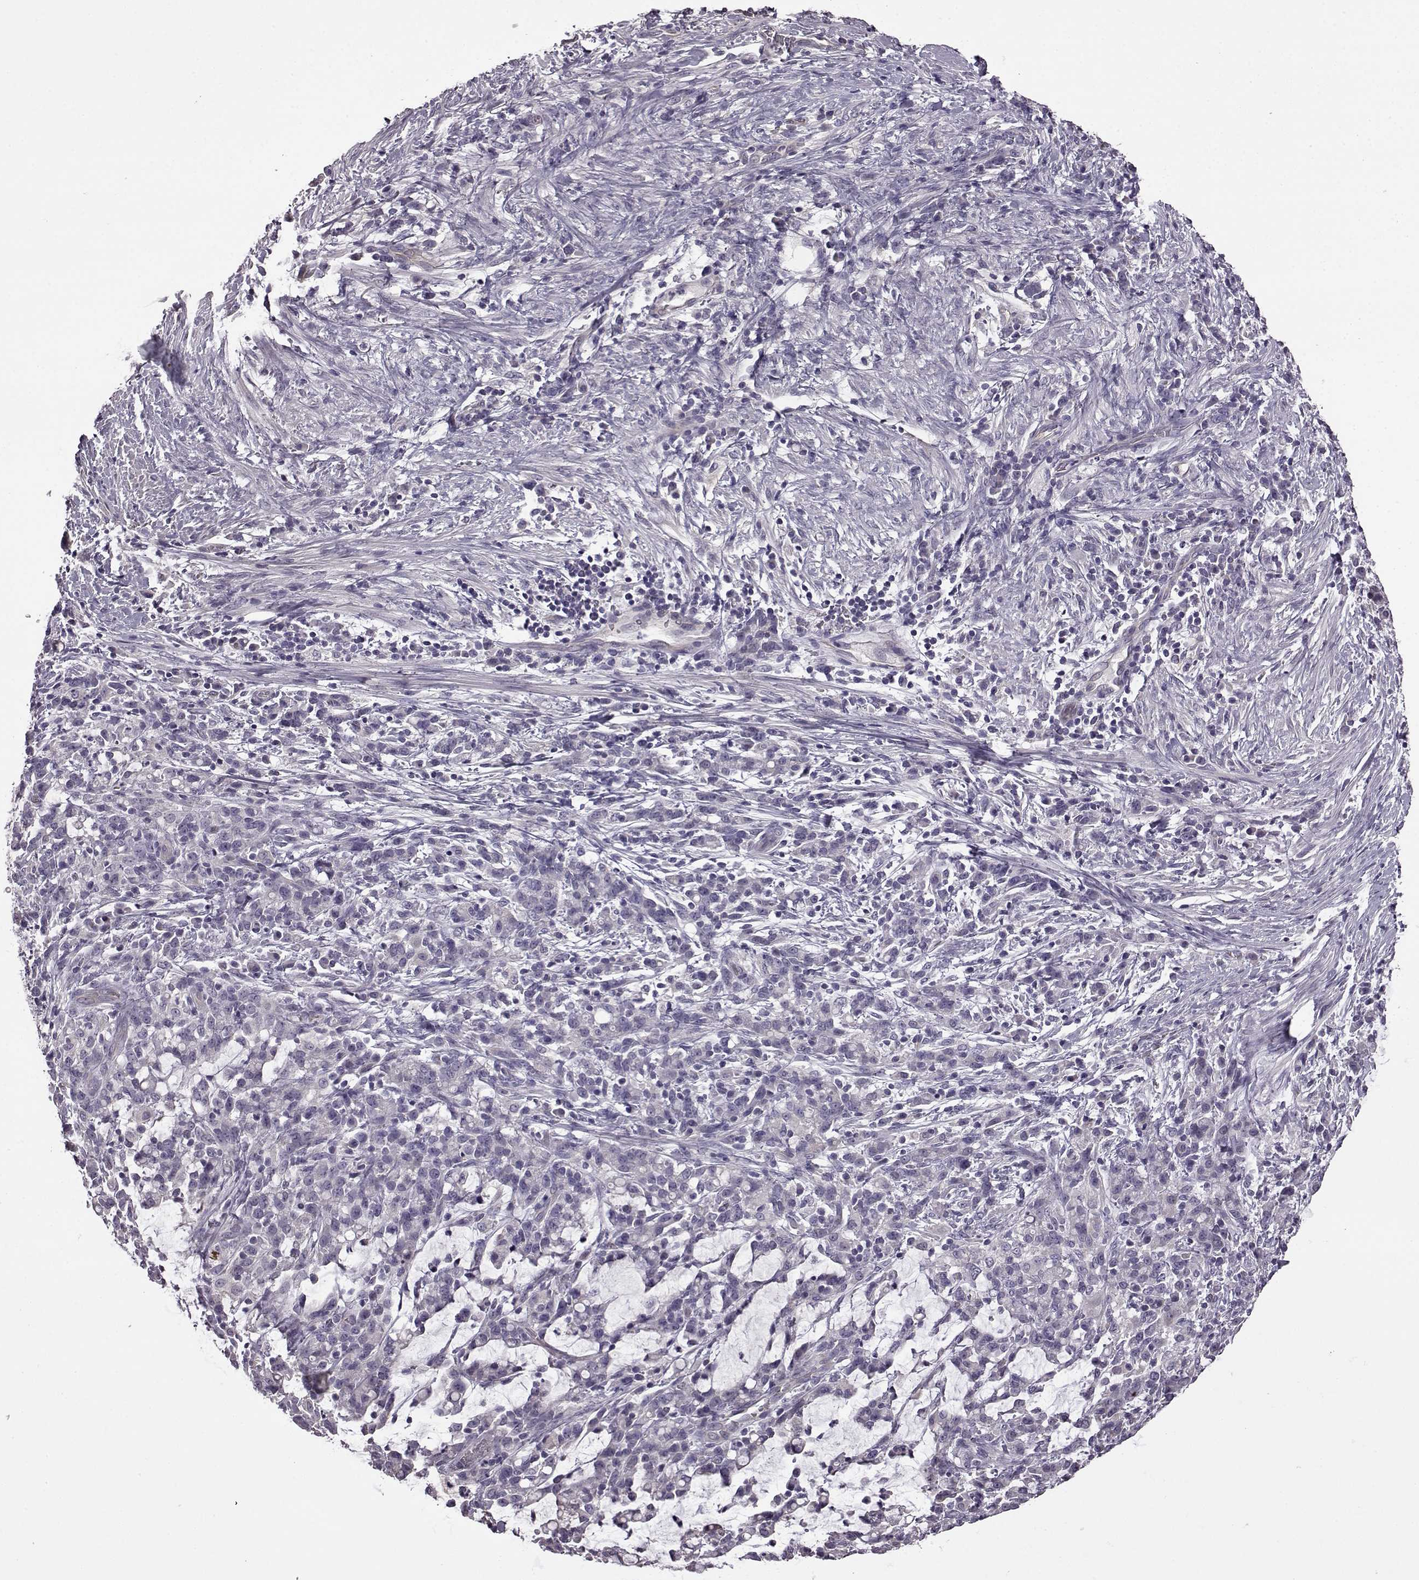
{"staining": {"intensity": "negative", "quantity": "none", "location": "none"}, "tissue": "stomach cancer", "cell_type": "Tumor cells", "image_type": "cancer", "snomed": [{"axis": "morphology", "description": "Adenocarcinoma, NOS"}, {"axis": "topography", "description": "Stomach"}], "caption": "The image demonstrates no significant positivity in tumor cells of stomach adenocarcinoma.", "gene": "EDDM3B", "patient": {"sex": "female", "age": 57}}